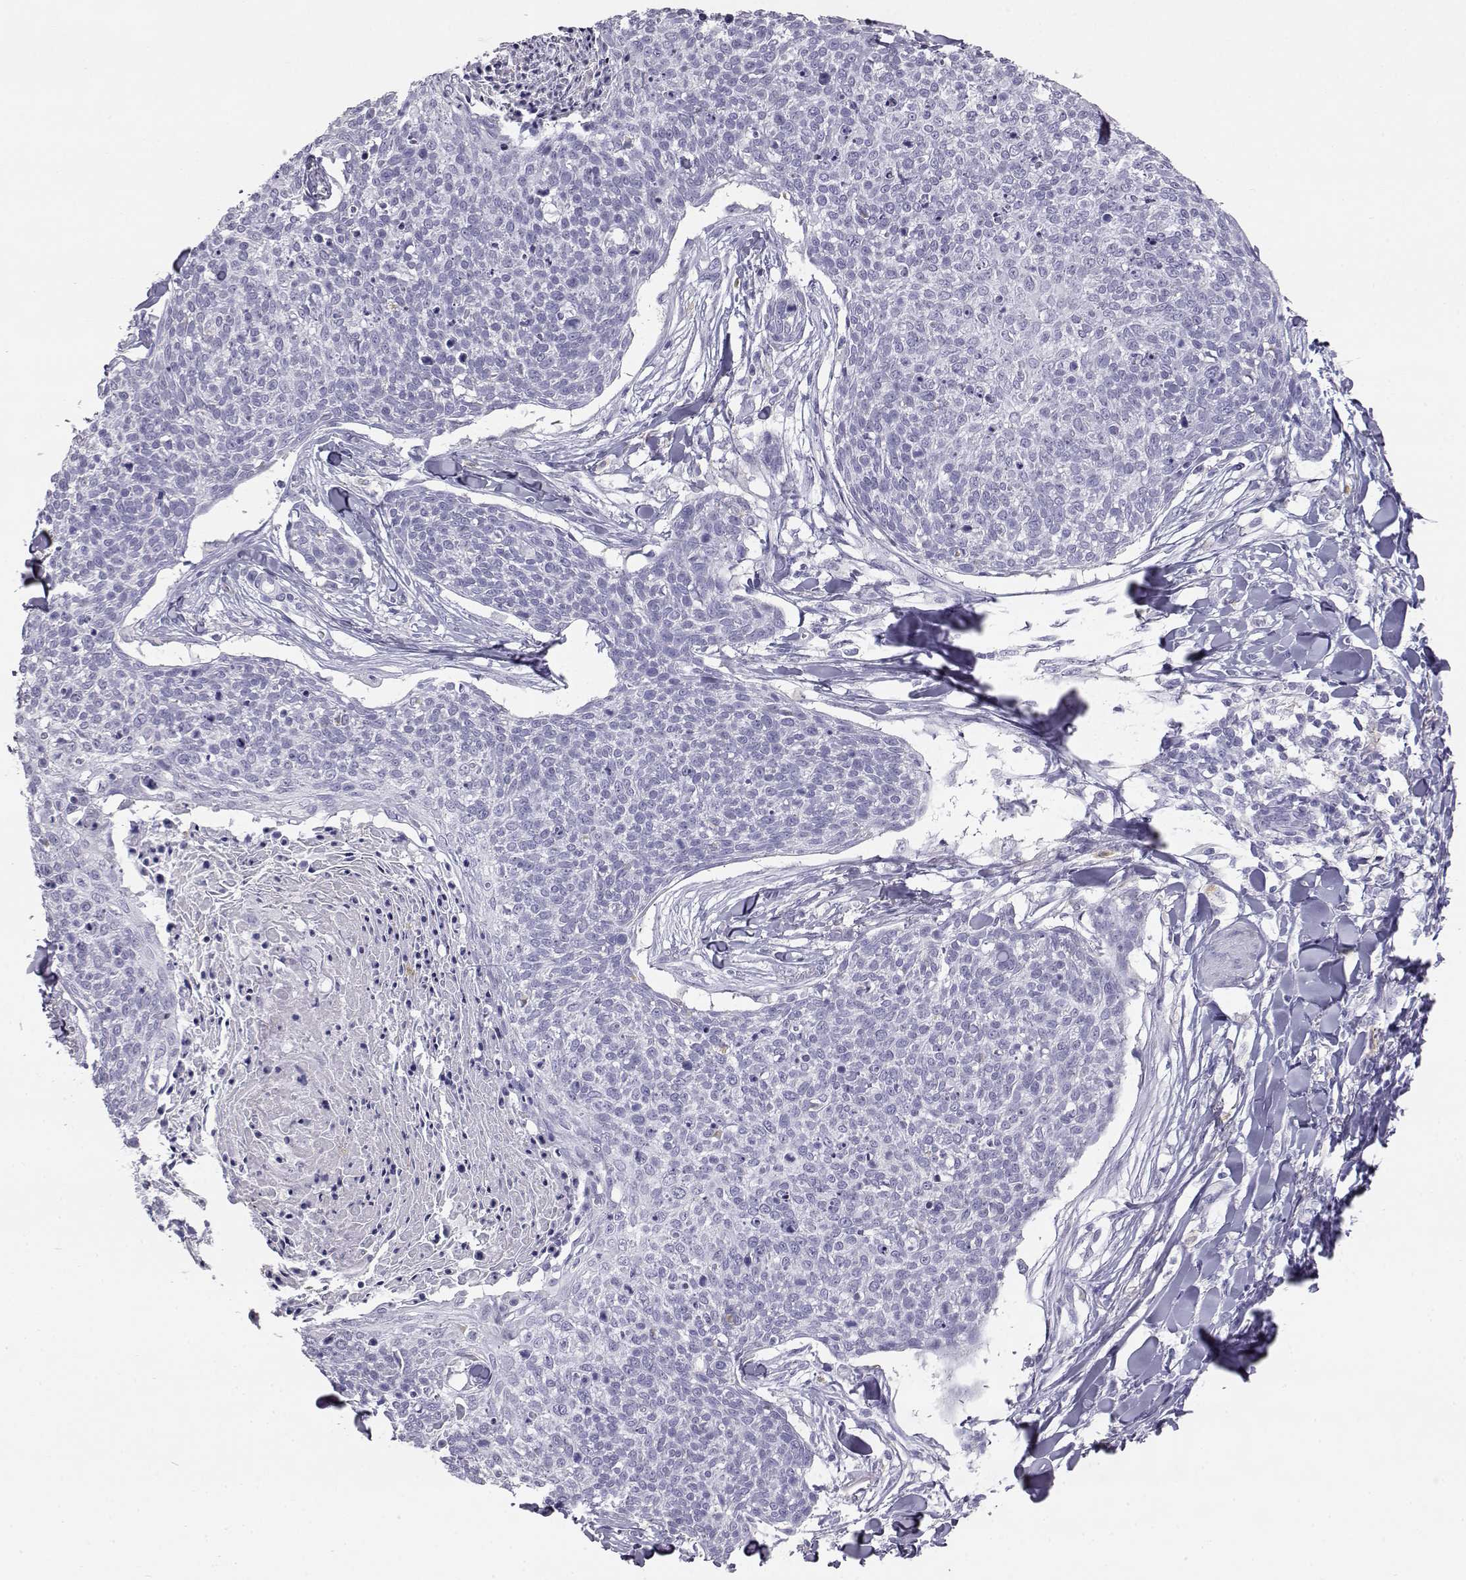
{"staining": {"intensity": "negative", "quantity": "none", "location": "none"}, "tissue": "skin cancer", "cell_type": "Tumor cells", "image_type": "cancer", "snomed": [{"axis": "morphology", "description": "Squamous cell carcinoma, NOS"}, {"axis": "topography", "description": "Skin"}, {"axis": "topography", "description": "Vulva"}], "caption": "Immunohistochemistry (IHC) photomicrograph of neoplastic tissue: human skin cancer (squamous cell carcinoma) stained with DAB exhibits no significant protein staining in tumor cells. (Stains: DAB immunohistochemistry (IHC) with hematoxylin counter stain, Microscopy: brightfield microscopy at high magnification).", "gene": "ITLN2", "patient": {"sex": "female", "age": 75}}